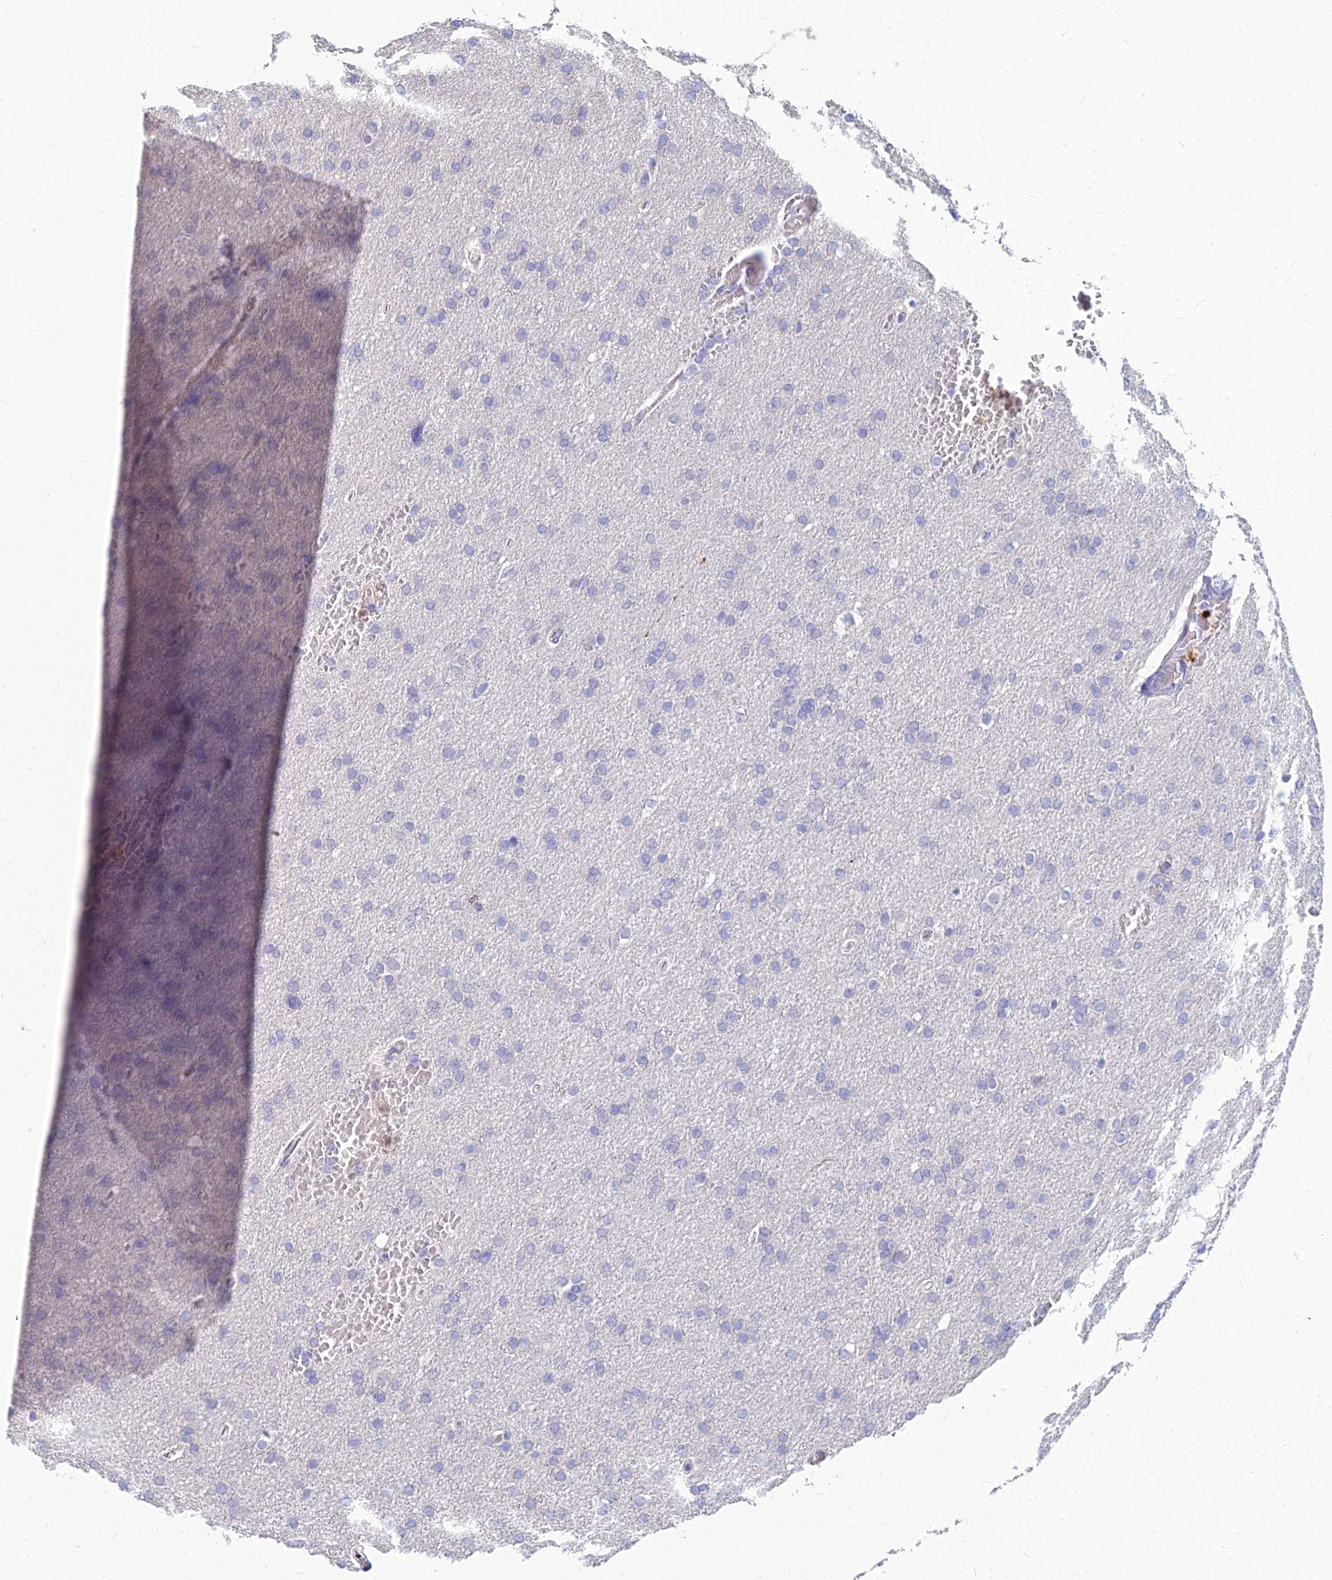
{"staining": {"intensity": "negative", "quantity": "none", "location": "none"}, "tissue": "glioma", "cell_type": "Tumor cells", "image_type": "cancer", "snomed": [{"axis": "morphology", "description": "Glioma, malignant, High grade"}, {"axis": "topography", "description": "Cerebral cortex"}], "caption": "An image of human glioma is negative for staining in tumor cells.", "gene": "GOLGA6D", "patient": {"sex": "female", "age": 36}}